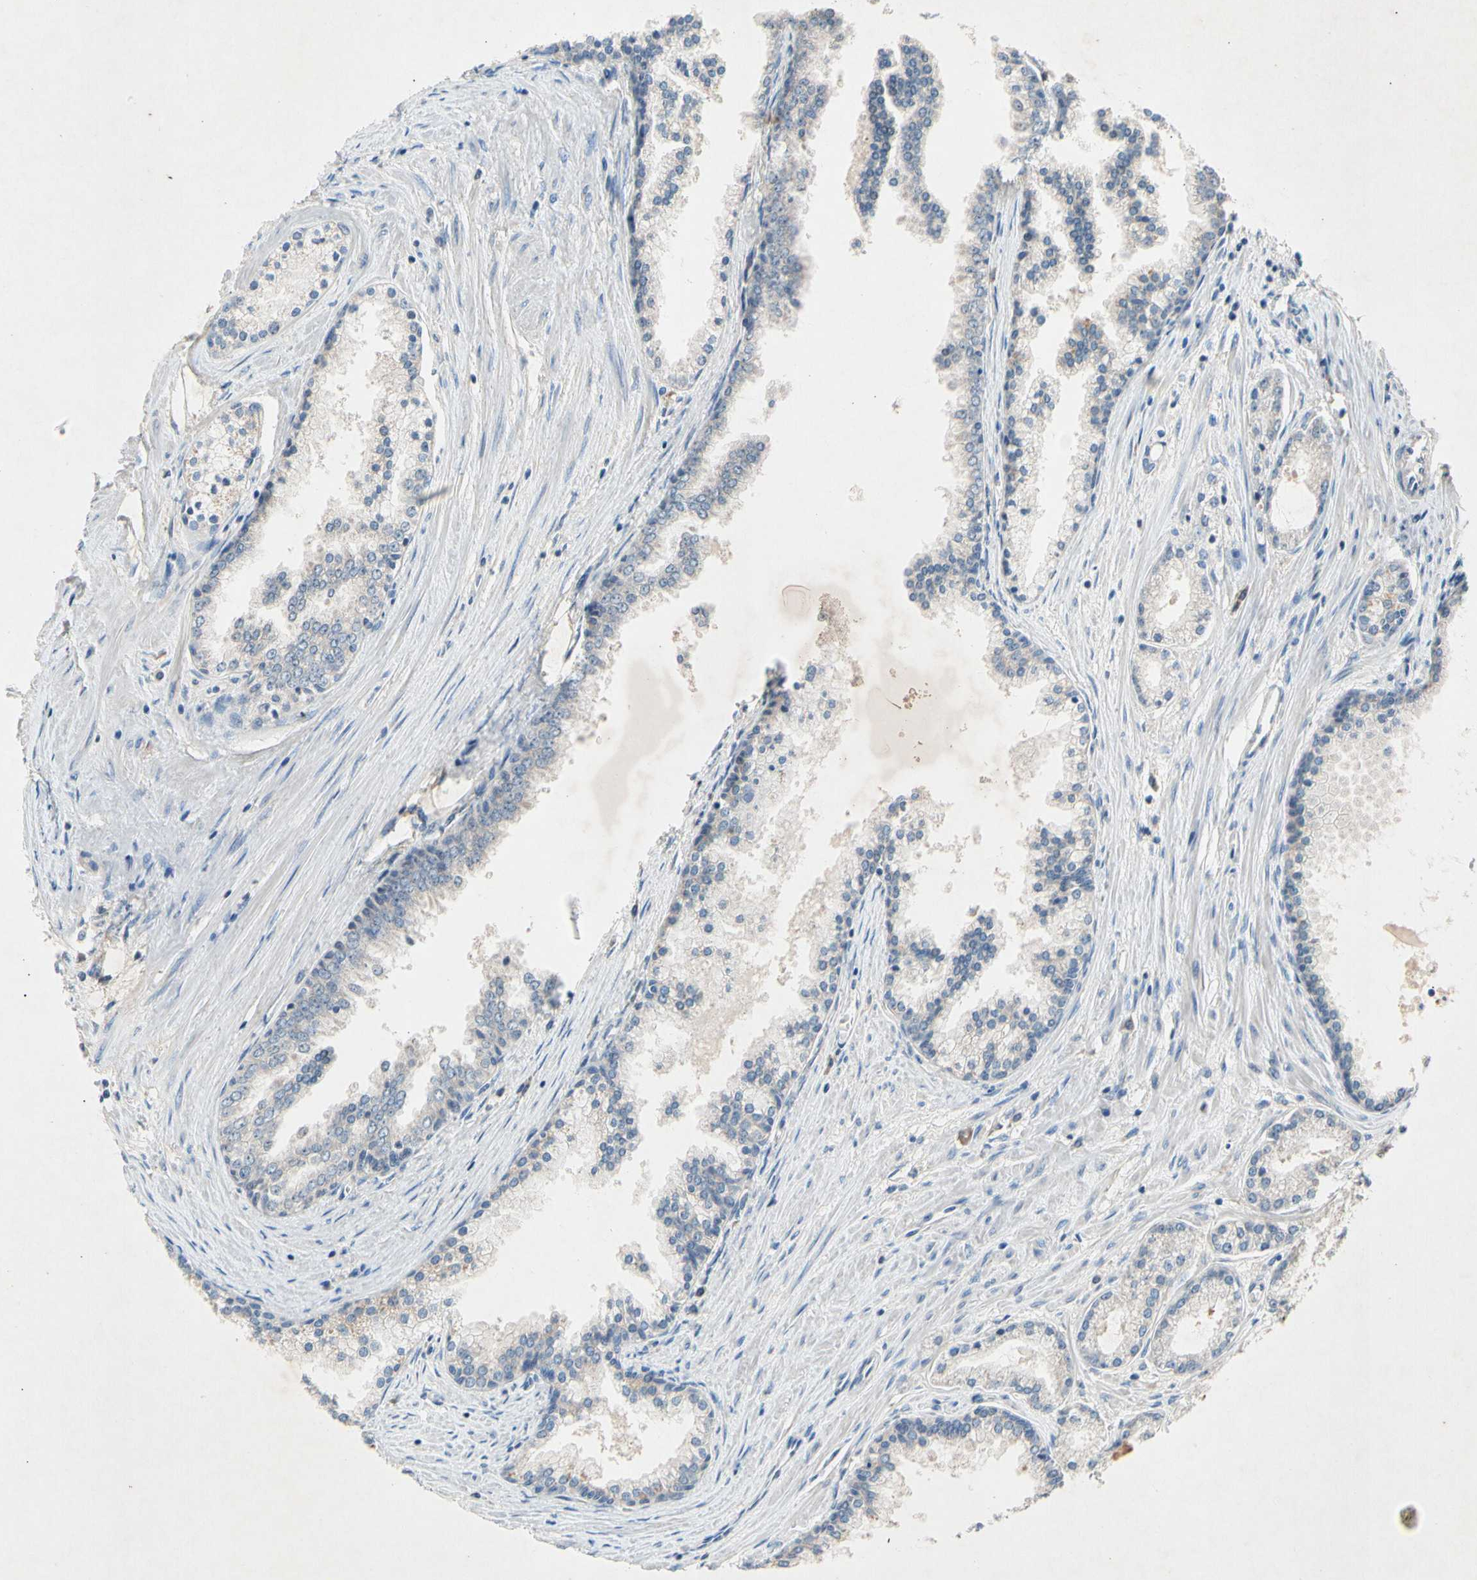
{"staining": {"intensity": "weak", "quantity": ">75%", "location": "cytoplasmic/membranous"}, "tissue": "prostate cancer", "cell_type": "Tumor cells", "image_type": "cancer", "snomed": [{"axis": "morphology", "description": "Adenocarcinoma, High grade"}, {"axis": "topography", "description": "Prostate"}], "caption": "An image showing weak cytoplasmic/membranous expression in about >75% of tumor cells in prostate adenocarcinoma (high-grade), as visualized by brown immunohistochemical staining.", "gene": "PRDX4", "patient": {"sex": "male", "age": 61}}